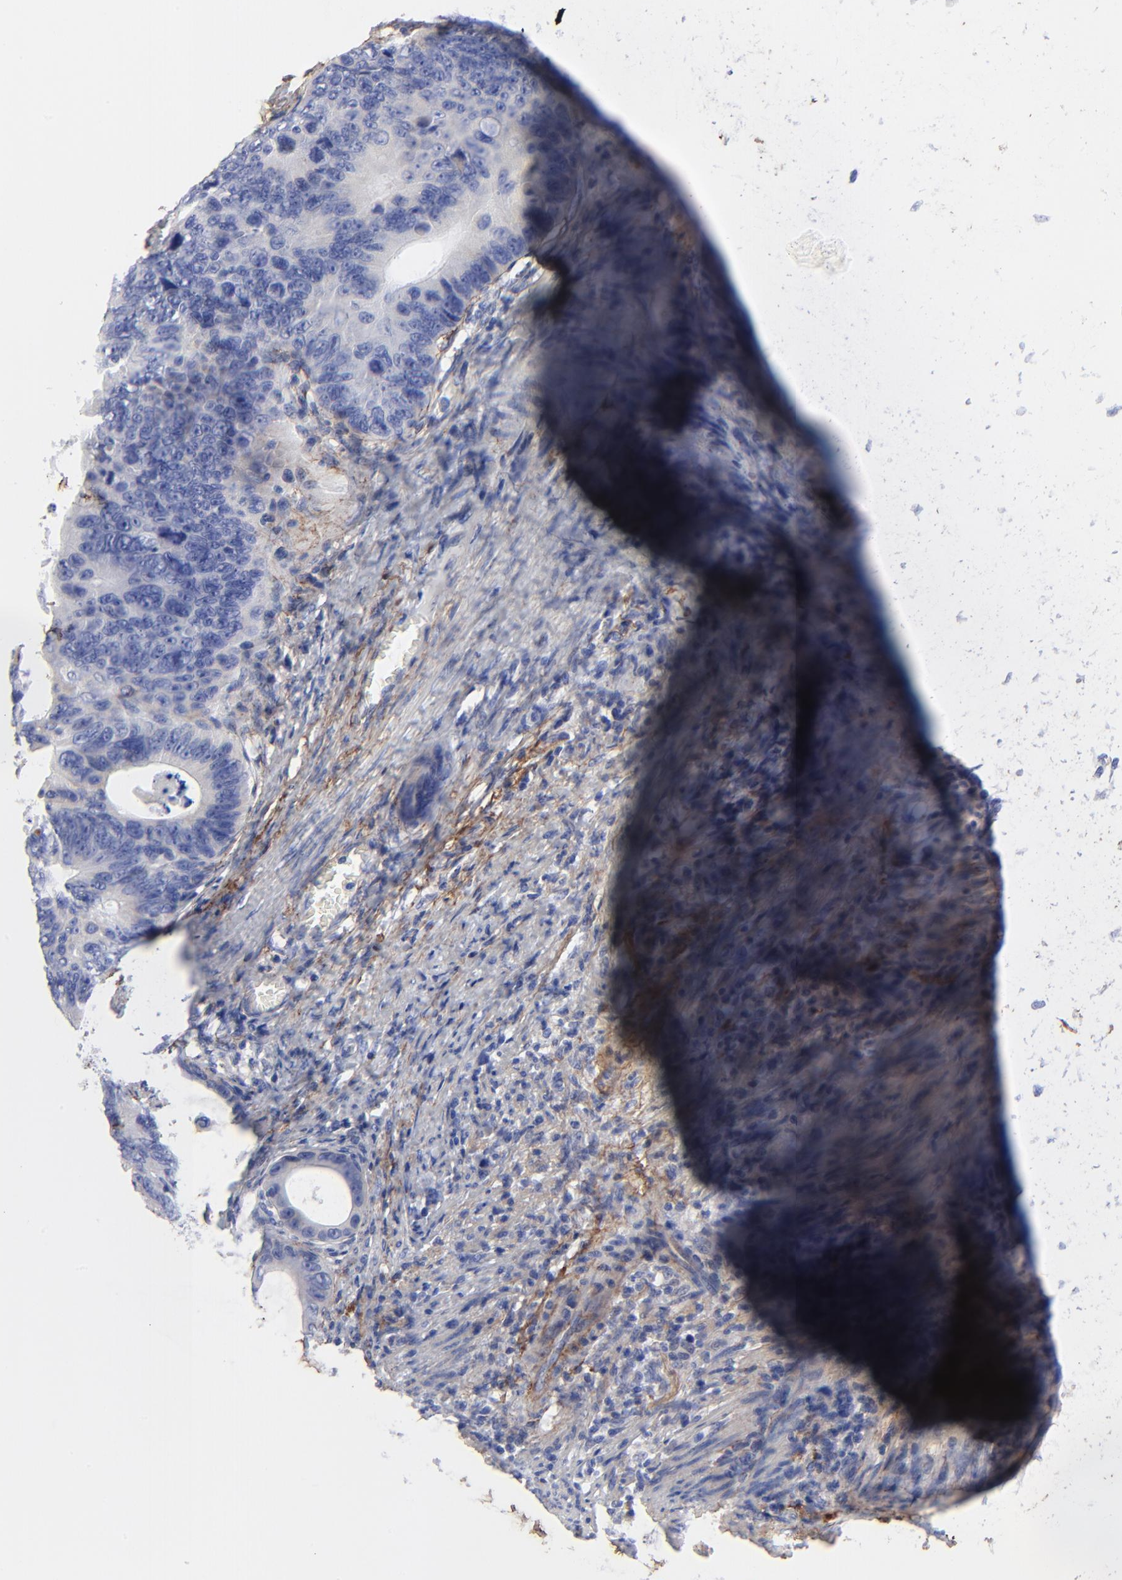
{"staining": {"intensity": "negative", "quantity": "none", "location": "none"}, "tissue": "colorectal cancer", "cell_type": "Tumor cells", "image_type": "cancer", "snomed": [{"axis": "morphology", "description": "Adenocarcinoma, NOS"}, {"axis": "topography", "description": "Colon"}], "caption": "Immunohistochemistry of human colorectal cancer shows no staining in tumor cells.", "gene": "FBLN2", "patient": {"sex": "female", "age": 55}}